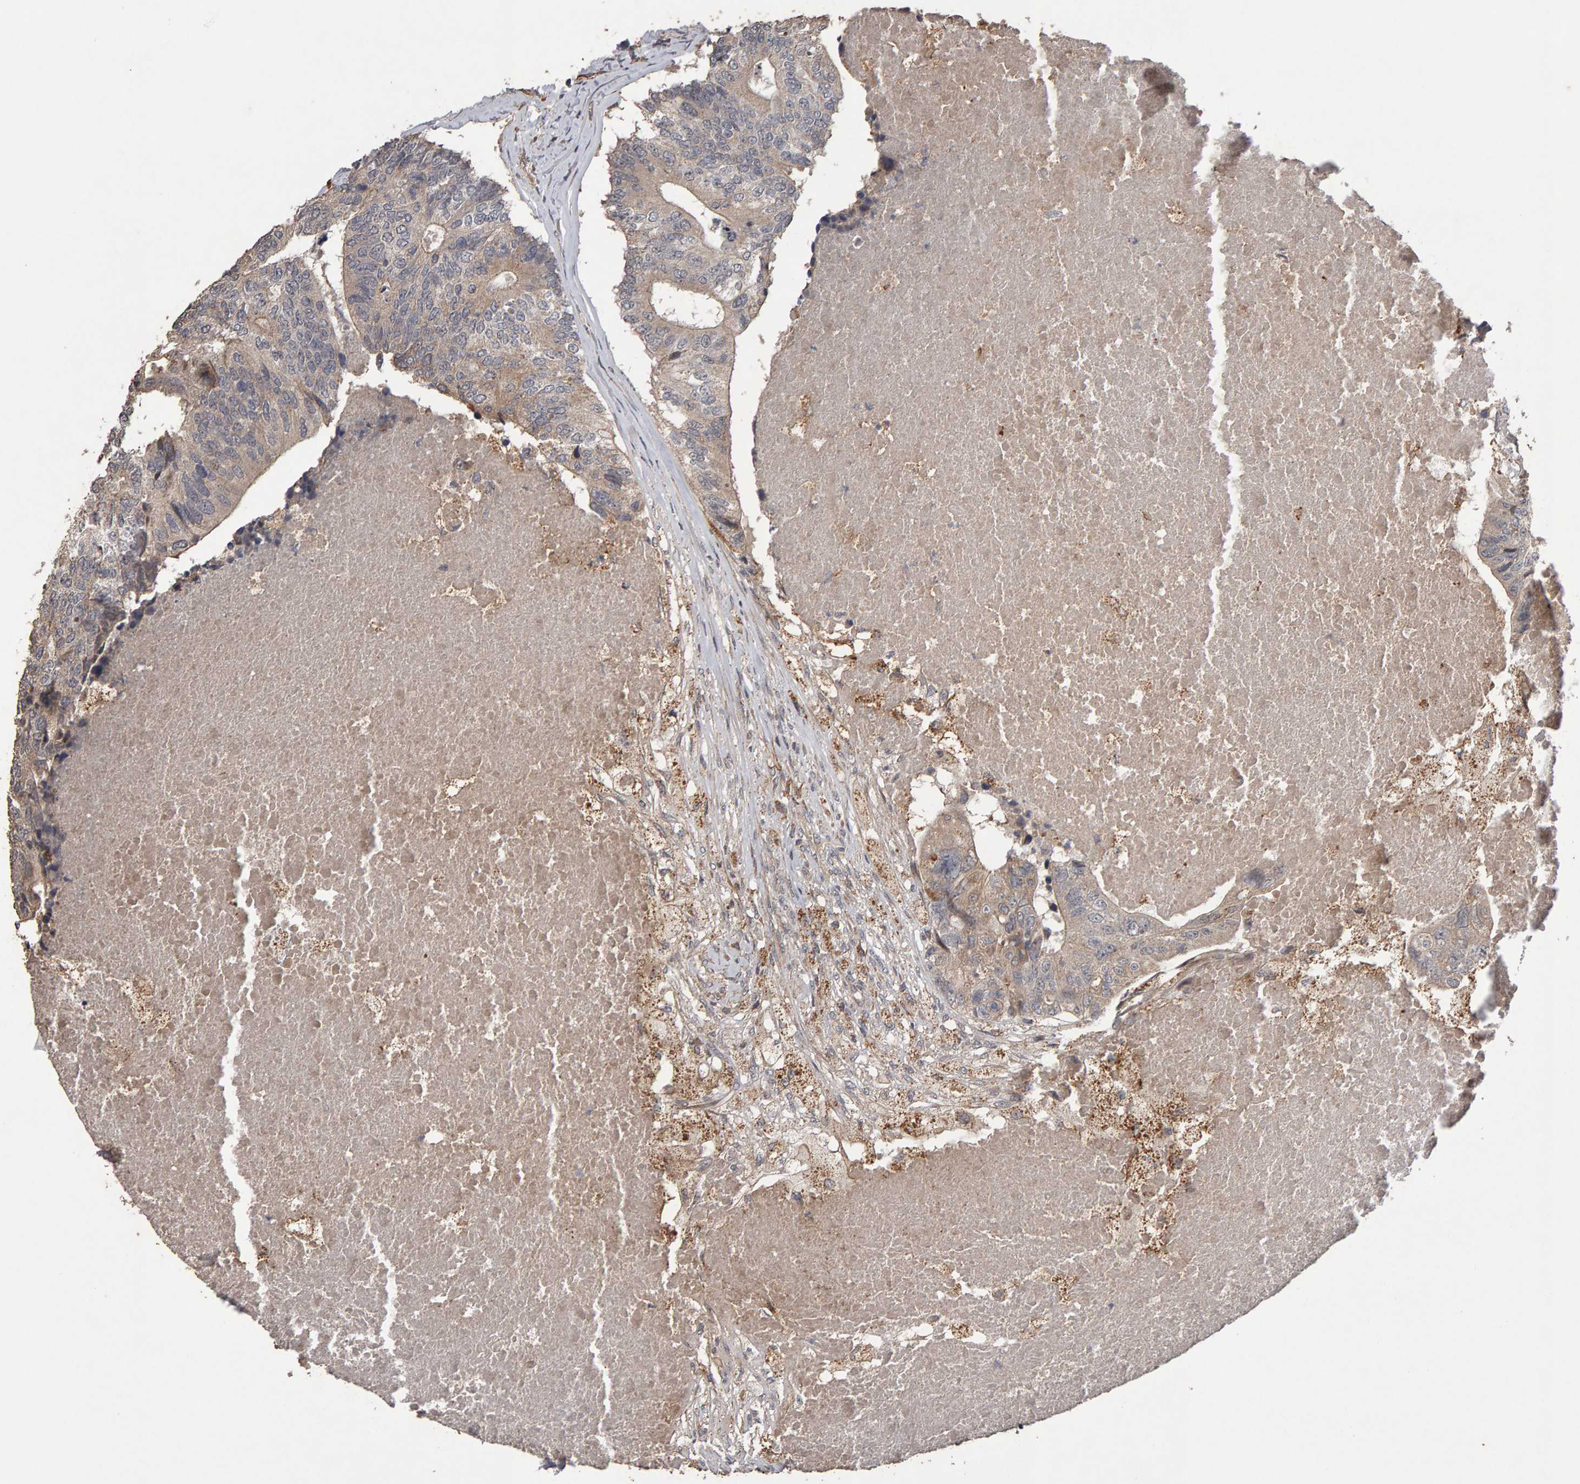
{"staining": {"intensity": "weak", "quantity": "<25%", "location": "cytoplasmic/membranous"}, "tissue": "colorectal cancer", "cell_type": "Tumor cells", "image_type": "cancer", "snomed": [{"axis": "morphology", "description": "Adenocarcinoma, NOS"}, {"axis": "topography", "description": "Colon"}], "caption": "This is an IHC image of colorectal cancer (adenocarcinoma). There is no positivity in tumor cells.", "gene": "COASY", "patient": {"sex": "female", "age": 67}}